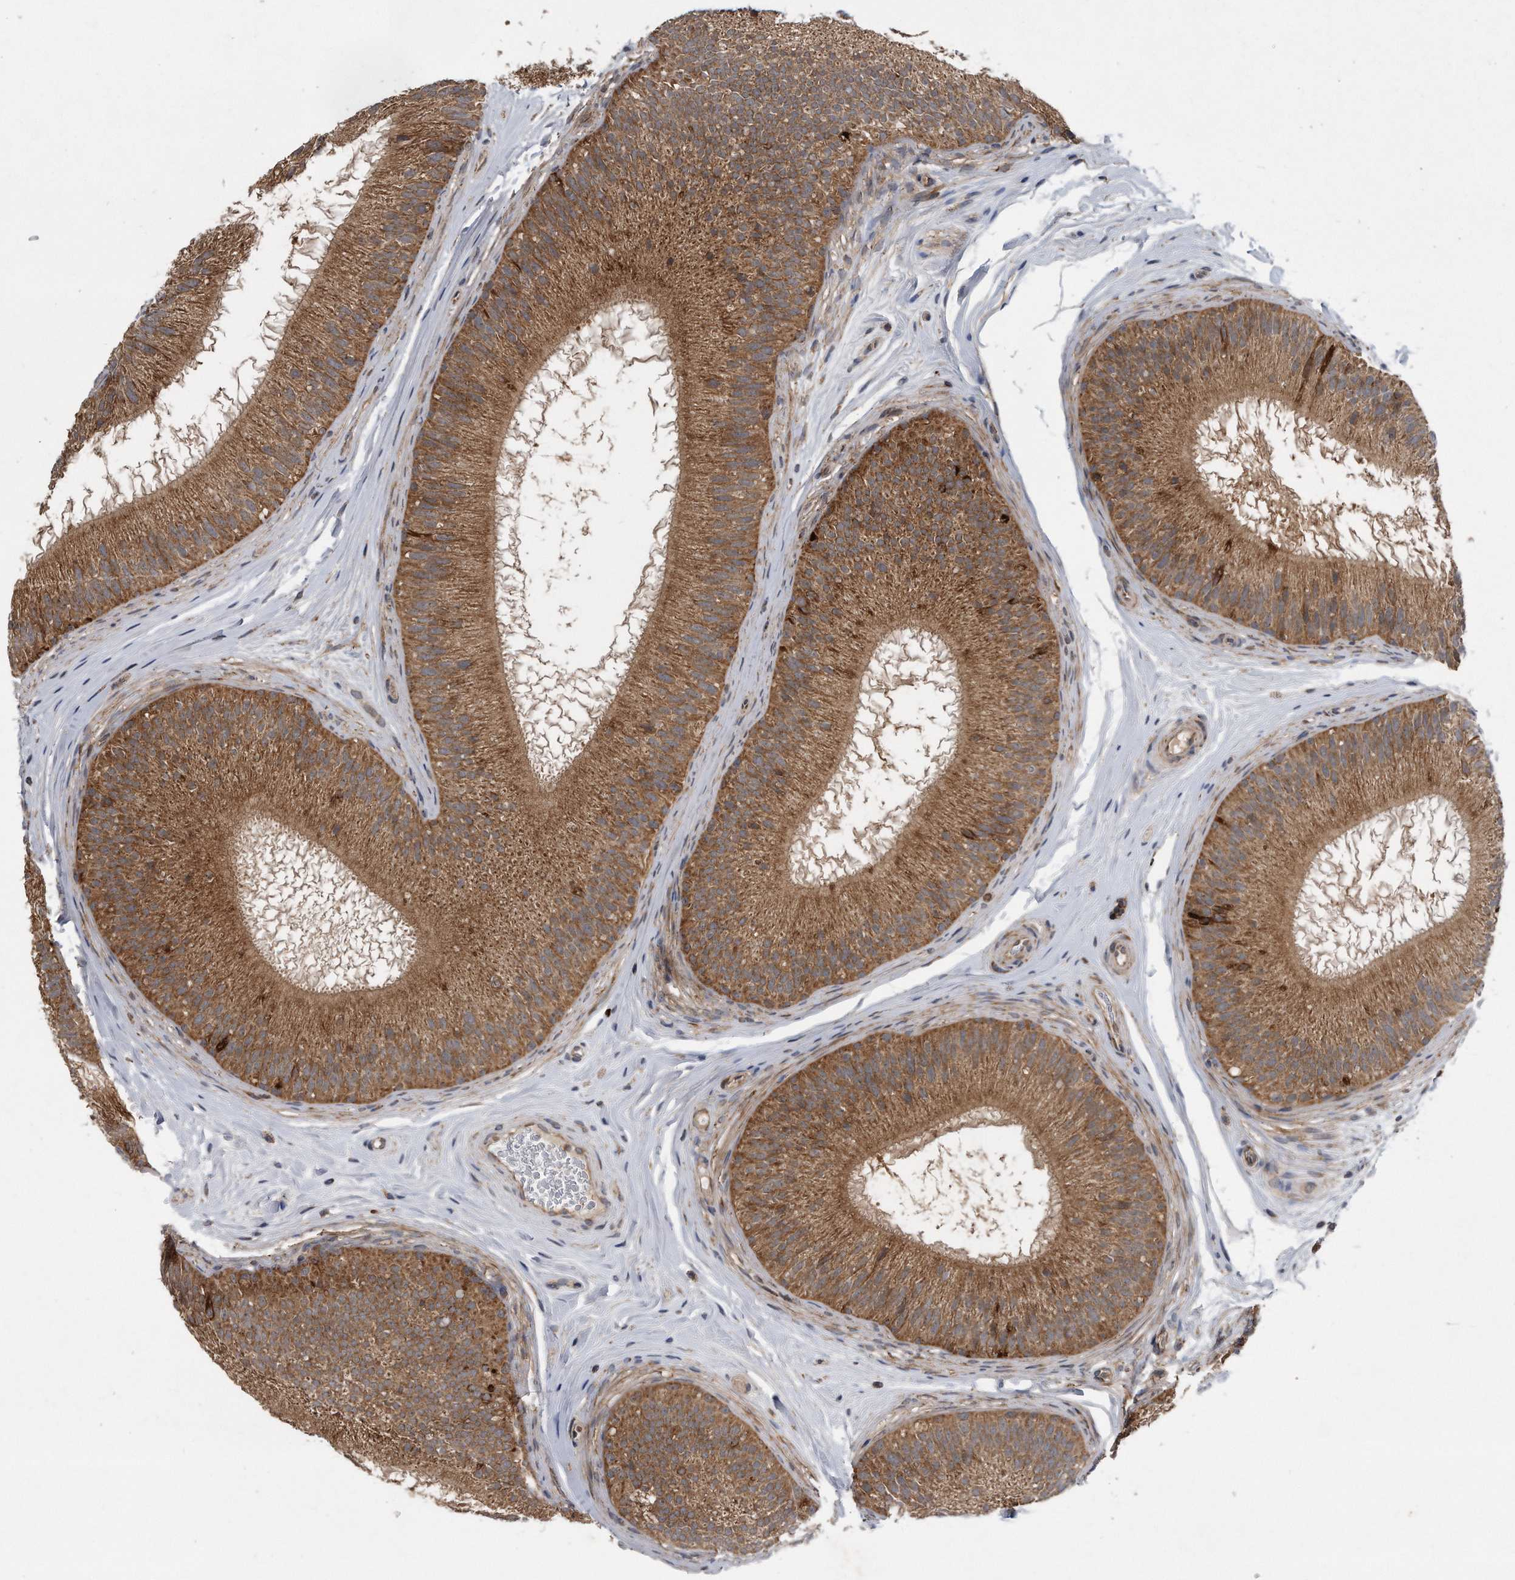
{"staining": {"intensity": "moderate", "quantity": ">75%", "location": "cytoplasmic/membranous"}, "tissue": "epididymis", "cell_type": "Glandular cells", "image_type": "normal", "snomed": [{"axis": "morphology", "description": "Normal tissue, NOS"}, {"axis": "topography", "description": "Epididymis"}], "caption": "Moderate cytoplasmic/membranous protein expression is appreciated in about >75% of glandular cells in epididymis.", "gene": "ALPK2", "patient": {"sex": "male", "age": 45}}